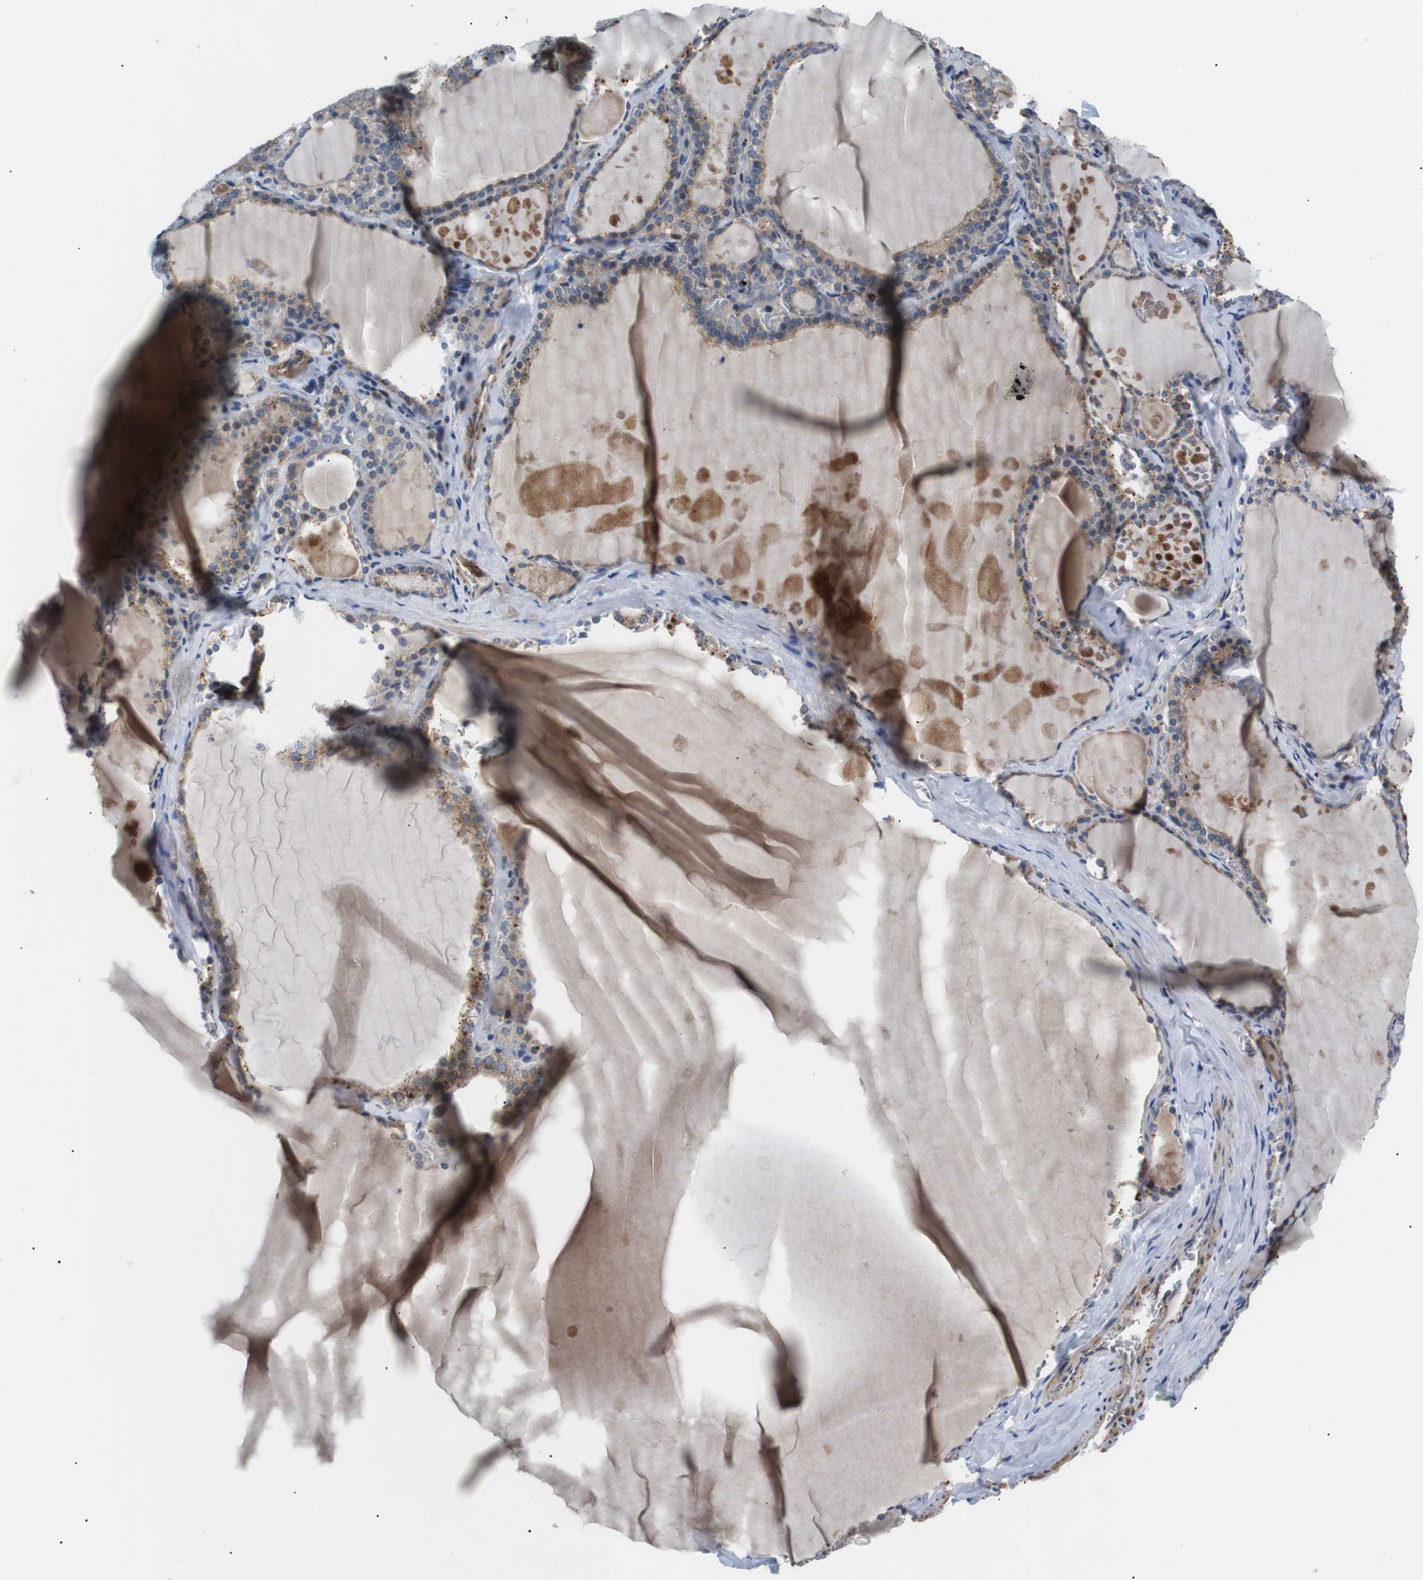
{"staining": {"intensity": "moderate", "quantity": ">75%", "location": "cytoplasmic/membranous"}, "tissue": "thyroid gland", "cell_type": "Glandular cells", "image_type": "normal", "snomed": [{"axis": "morphology", "description": "Normal tissue, NOS"}, {"axis": "topography", "description": "Thyroid gland"}], "caption": "Immunohistochemical staining of benign thyroid gland shows medium levels of moderate cytoplasmic/membranous expression in about >75% of glandular cells.", "gene": "DIPK1A", "patient": {"sex": "male", "age": 56}}